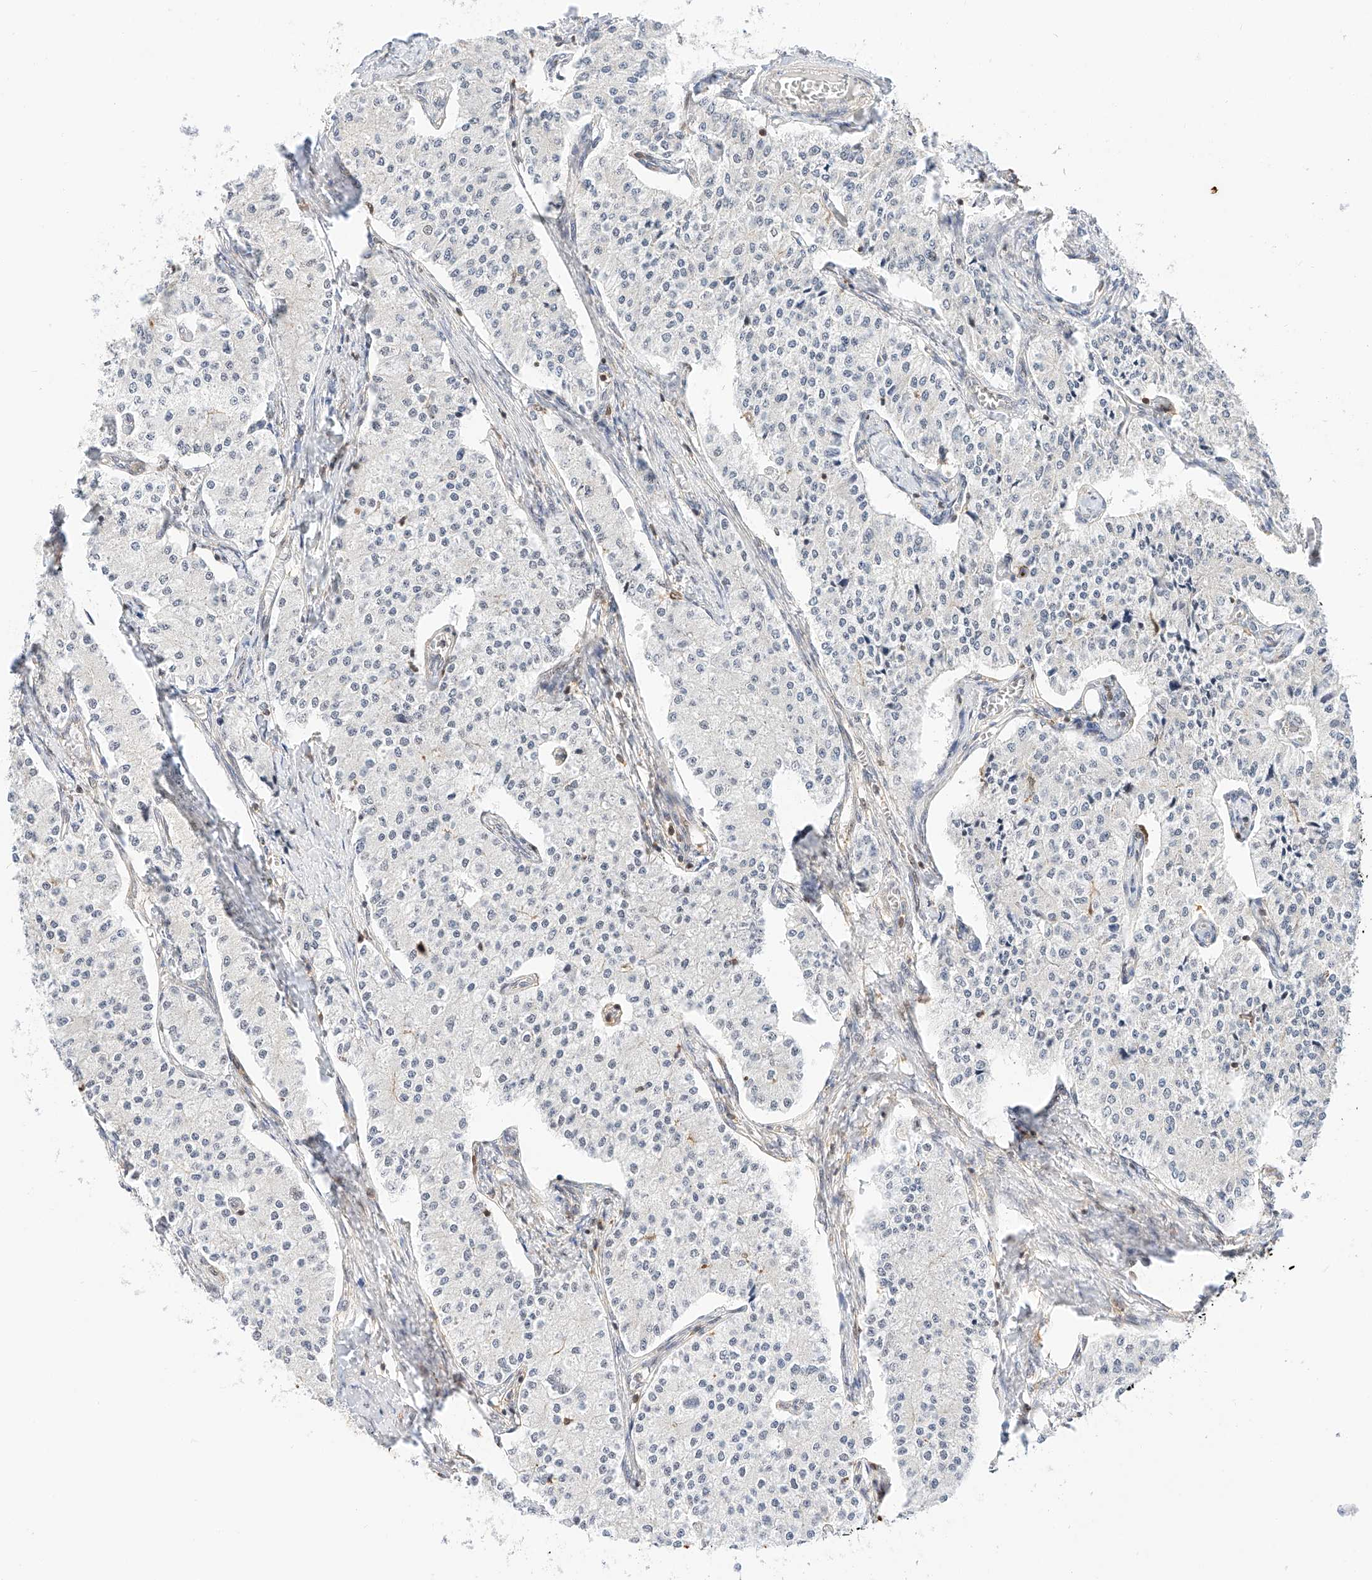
{"staining": {"intensity": "negative", "quantity": "none", "location": "none"}, "tissue": "carcinoid", "cell_type": "Tumor cells", "image_type": "cancer", "snomed": [{"axis": "morphology", "description": "Carcinoid, malignant, NOS"}, {"axis": "topography", "description": "Colon"}], "caption": "This micrograph is of carcinoid (malignant) stained with immunohistochemistry (IHC) to label a protein in brown with the nuclei are counter-stained blue. There is no staining in tumor cells.", "gene": "HDAC9", "patient": {"sex": "female", "age": 52}}